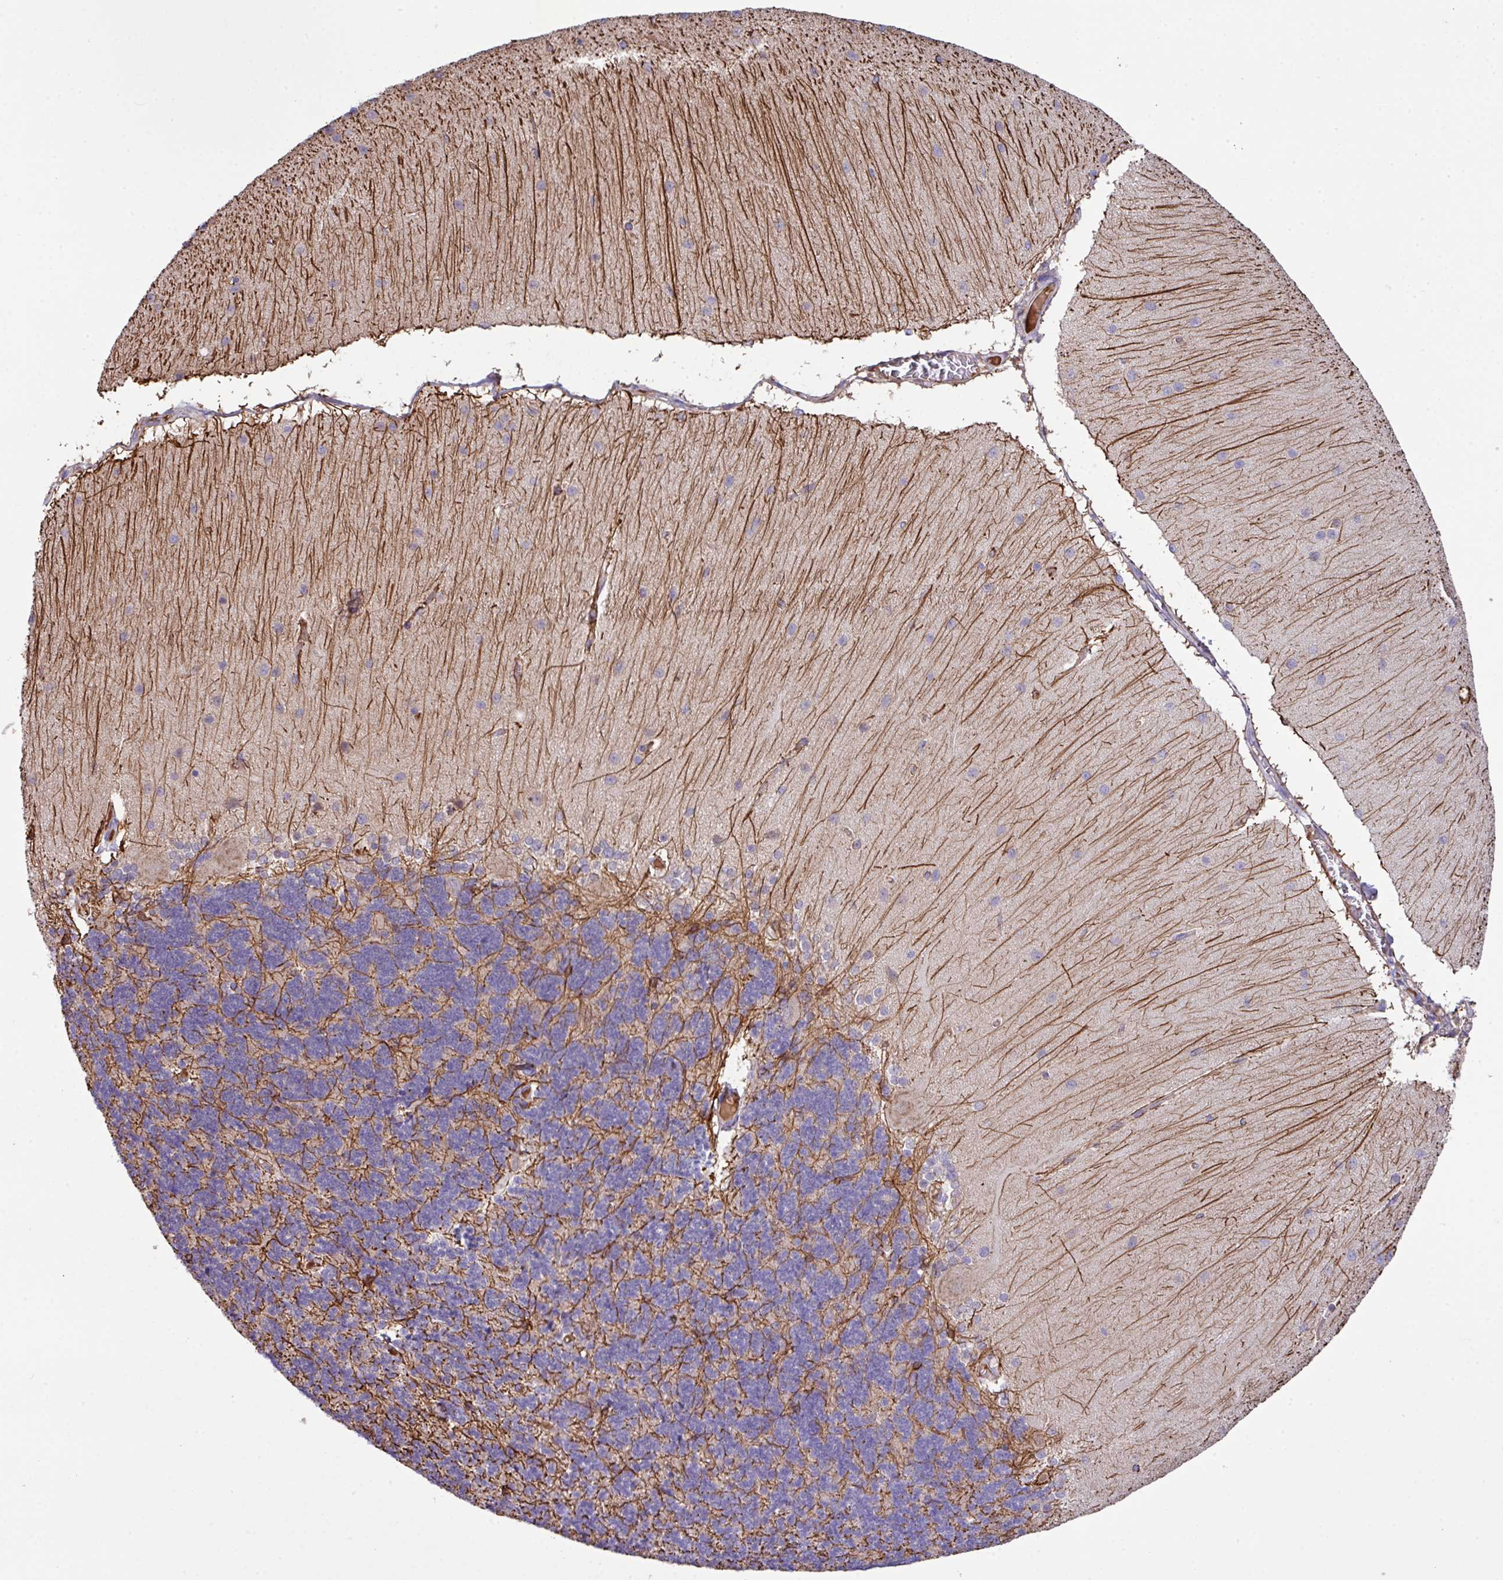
{"staining": {"intensity": "negative", "quantity": "none", "location": "none"}, "tissue": "cerebellum", "cell_type": "Cells in granular layer", "image_type": "normal", "snomed": [{"axis": "morphology", "description": "Normal tissue, NOS"}, {"axis": "topography", "description": "Cerebellum"}], "caption": "A high-resolution photomicrograph shows immunohistochemistry (IHC) staining of normal cerebellum, which exhibits no significant staining in cells in granular layer.", "gene": "DNAL1", "patient": {"sex": "female", "age": 54}}